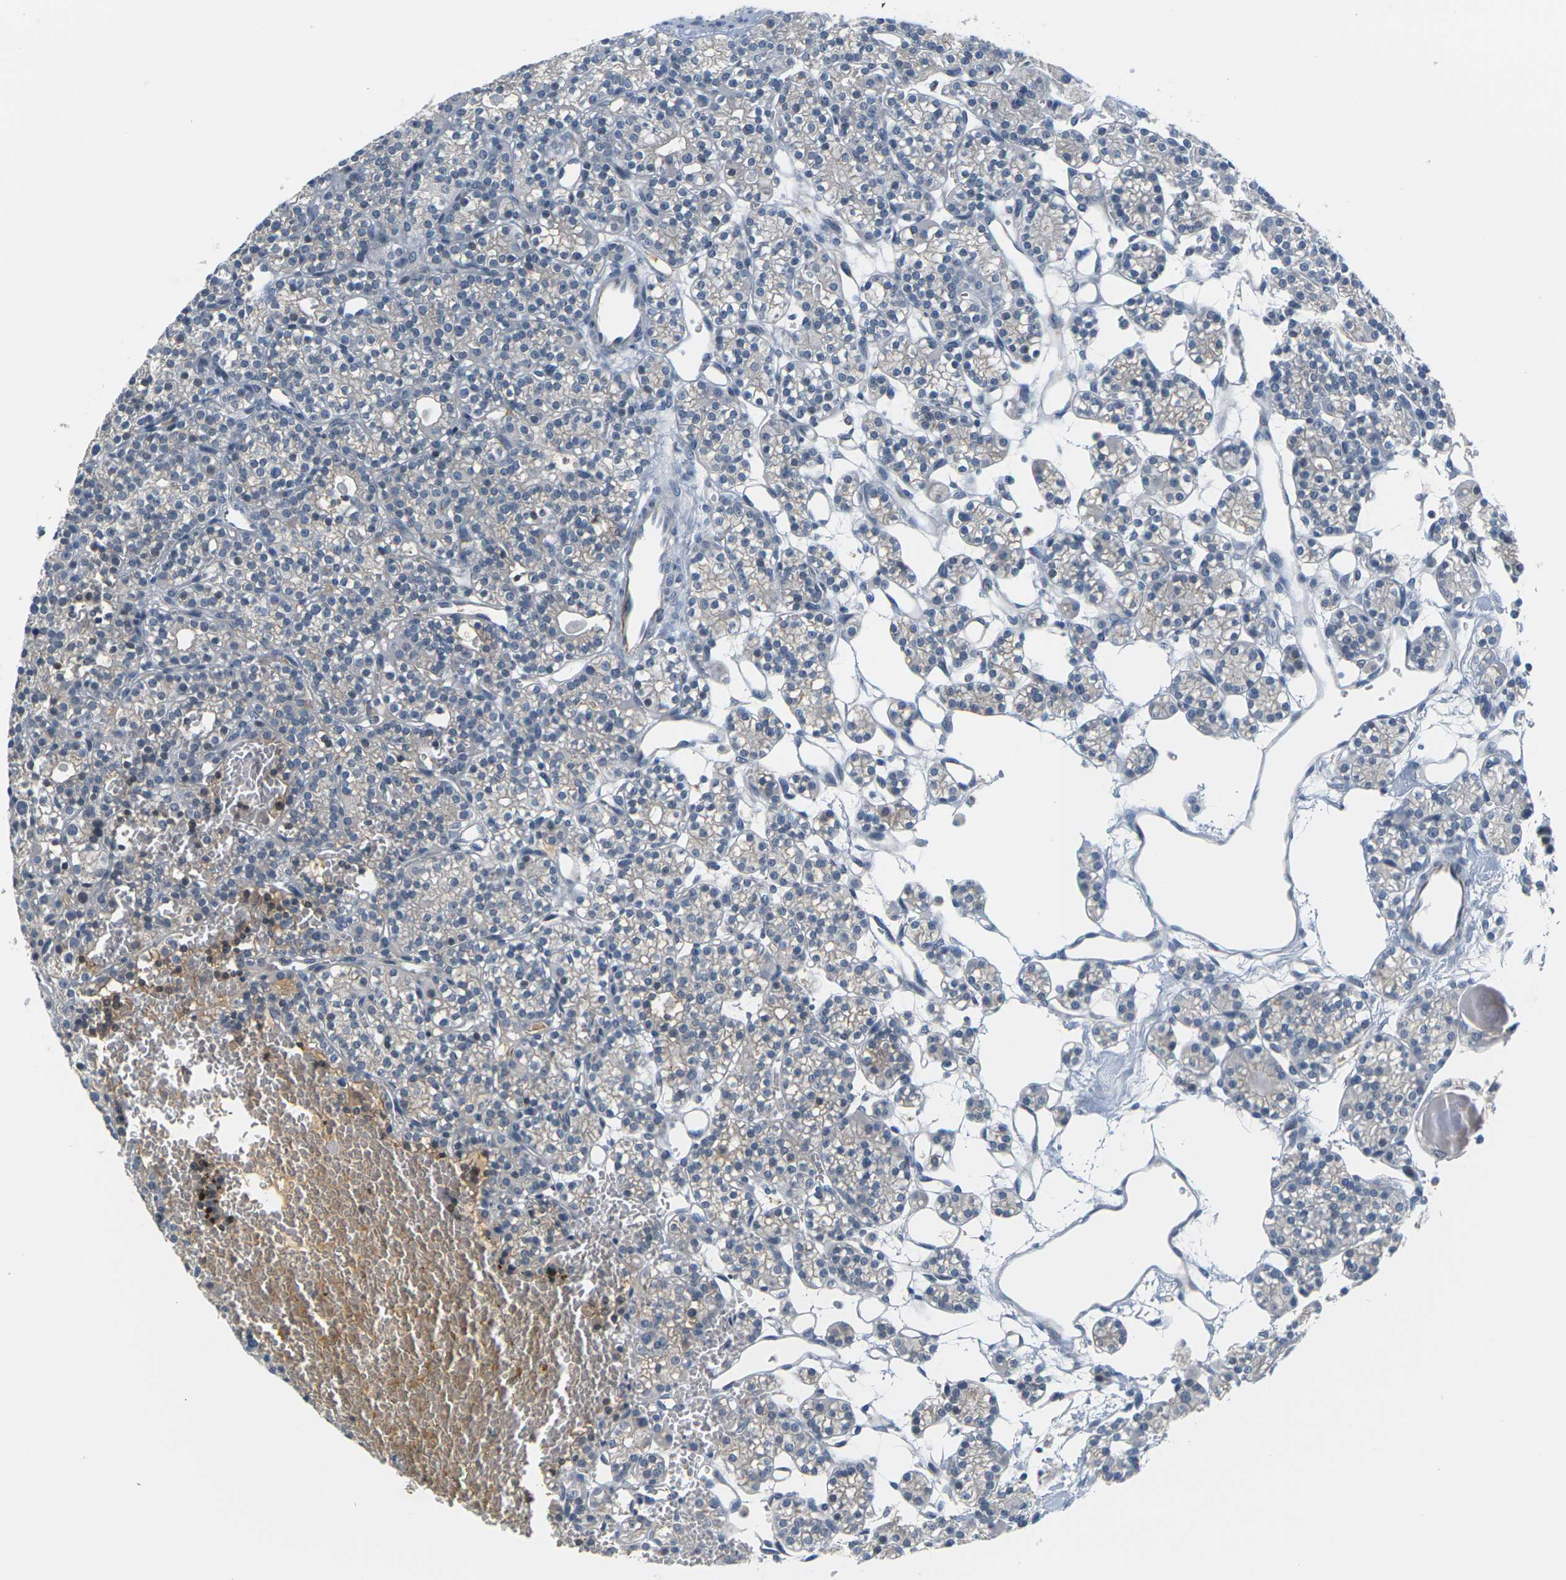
{"staining": {"intensity": "weak", "quantity": "<25%", "location": "cytoplasmic/membranous"}, "tissue": "parathyroid gland", "cell_type": "Glandular cells", "image_type": "normal", "snomed": [{"axis": "morphology", "description": "Normal tissue, NOS"}, {"axis": "topography", "description": "Parathyroid gland"}], "caption": "Image shows no protein expression in glandular cells of unremarkable parathyroid gland. The staining is performed using DAB (3,3'-diaminobenzidine) brown chromogen with nuclei counter-stained in using hematoxylin.", "gene": "PKP2", "patient": {"sex": "female", "age": 64}}